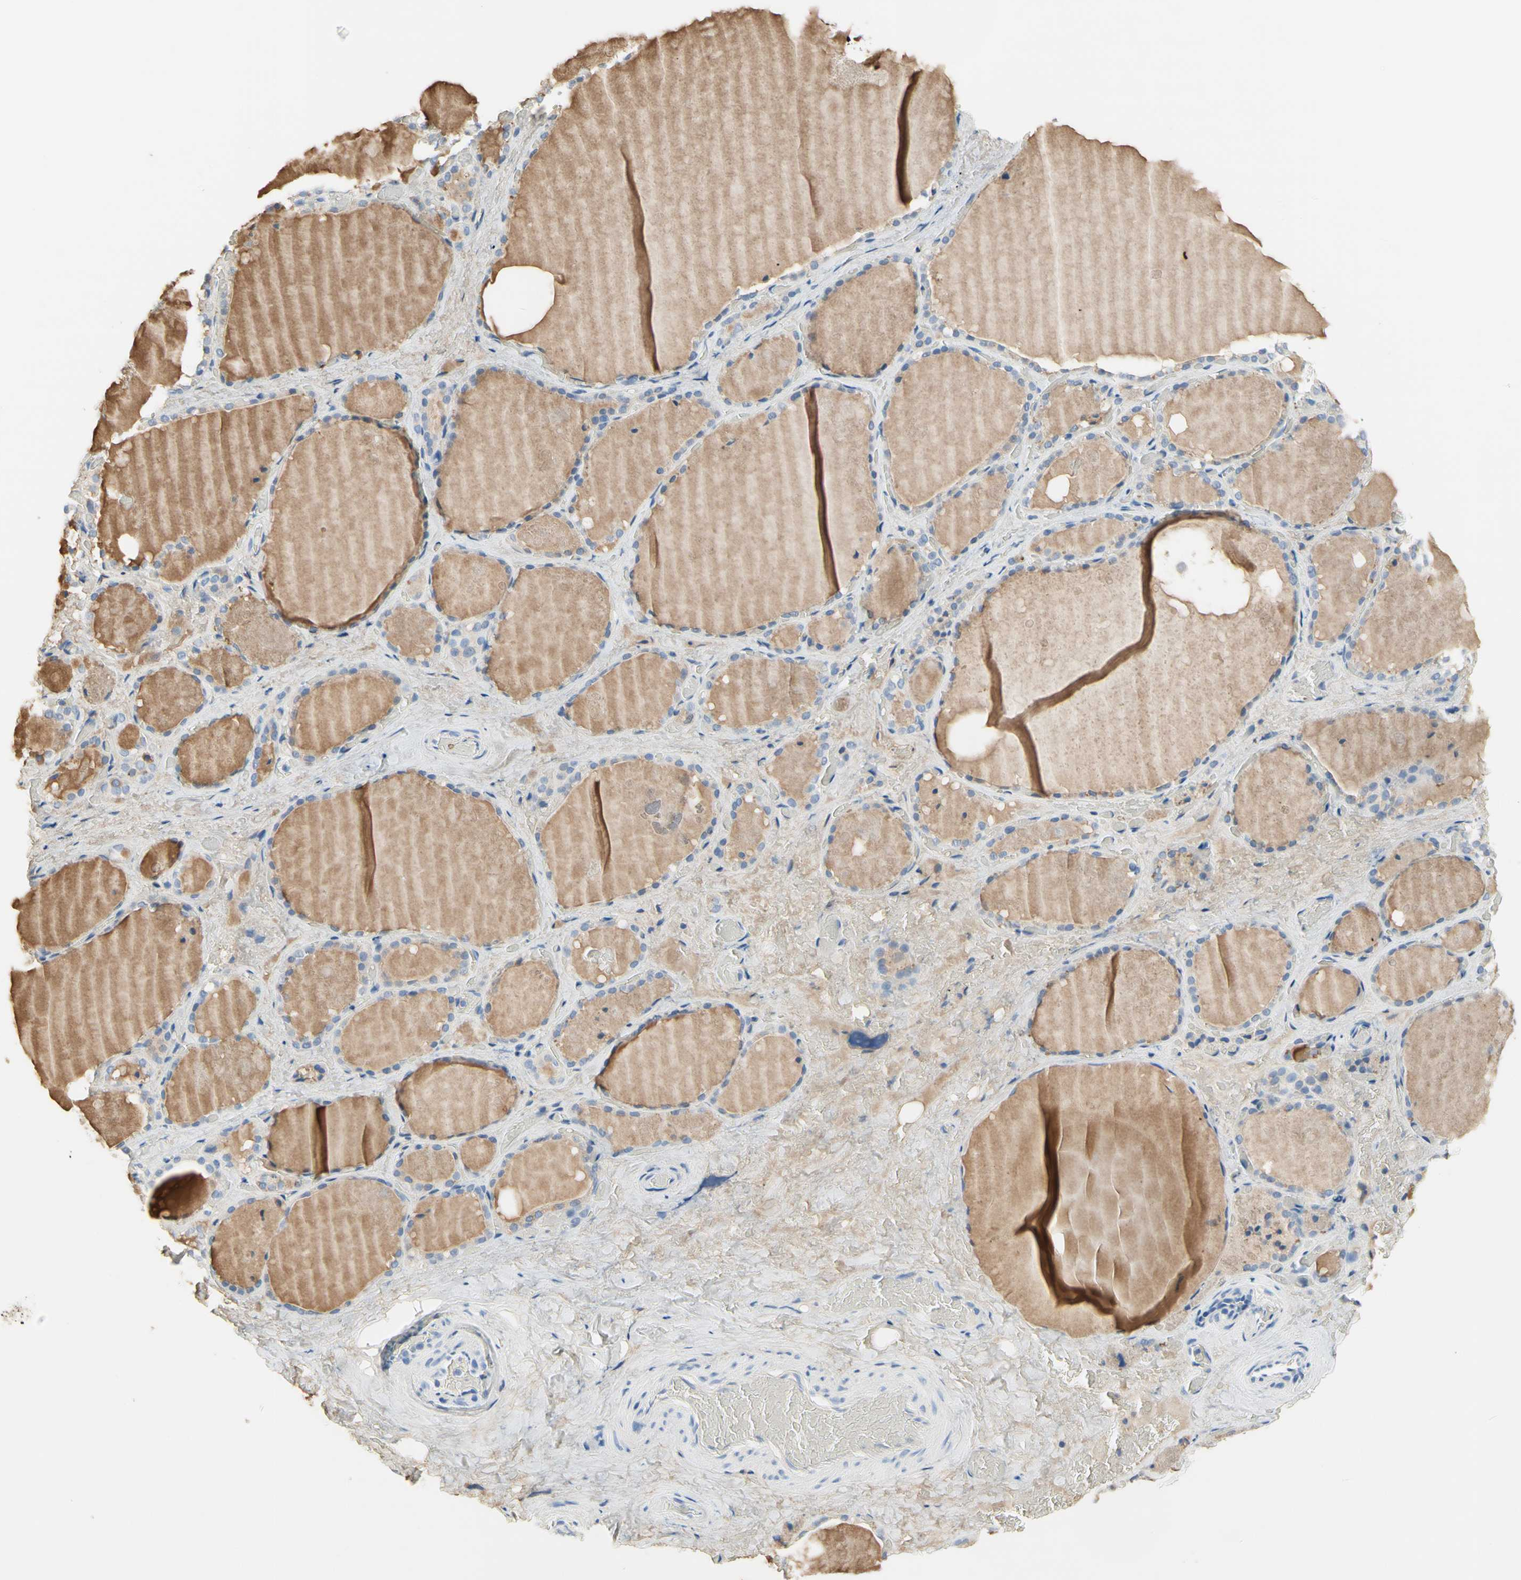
{"staining": {"intensity": "moderate", "quantity": "25%-75%", "location": "cytoplasmic/membranous"}, "tissue": "thyroid gland", "cell_type": "Glandular cells", "image_type": "normal", "snomed": [{"axis": "morphology", "description": "Normal tissue, NOS"}, {"axis": "topography", "description": "Thyroid gland"}], "caption": "Immunohistochemistry of normal thyroid gland demonstrates medium levels of moderate cytoplasmic/membranous positivity in approximately 25%-75% of glandular cells.", "gene": "NECTIN4", "patient": {"sex": "male", "age": 61}}